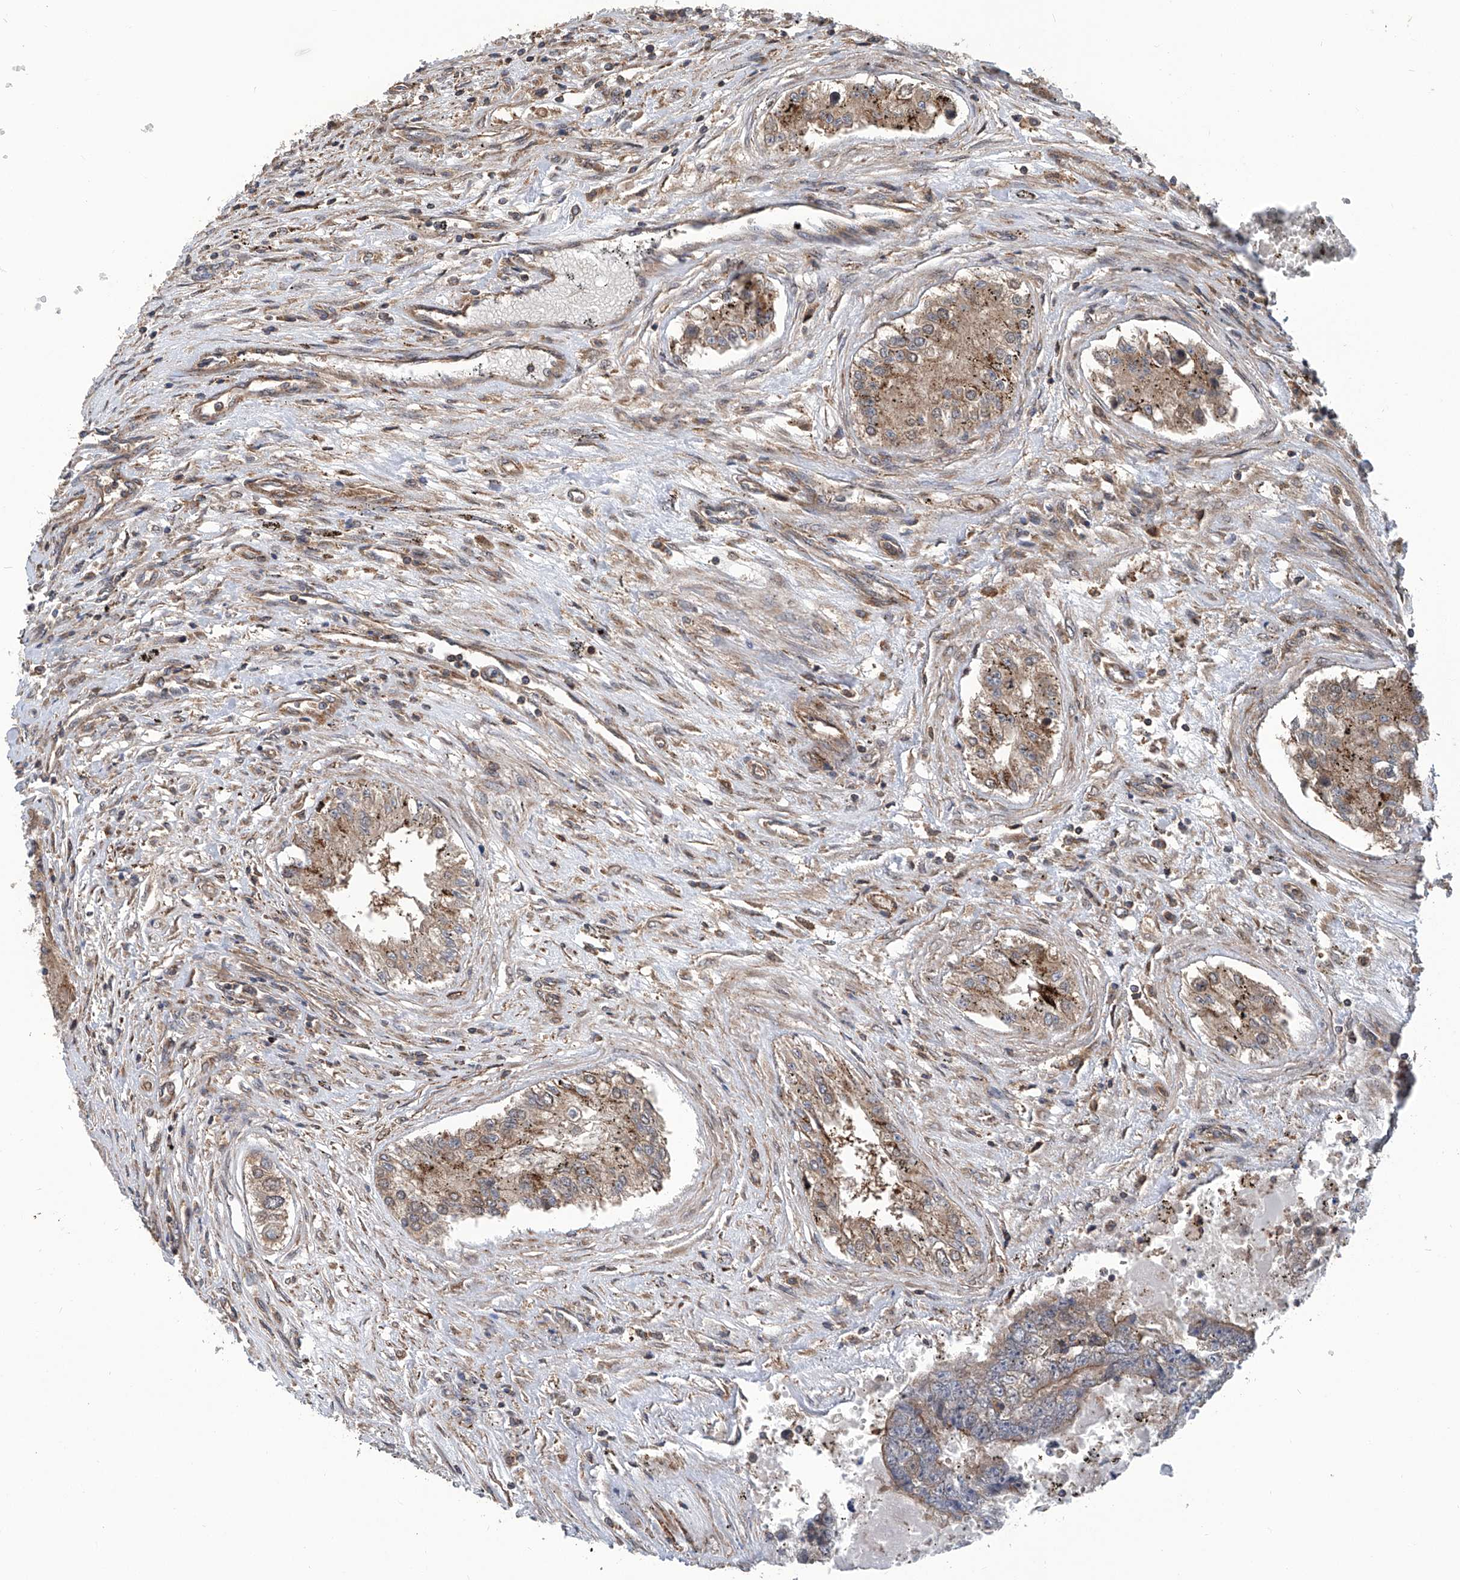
{"staining": {"intensity": "weak", "quantity": ">75%", "location": "cytoplasmic/membranous"}, "tissue": "testis cancer", "cell_type": "Tumor cells", "image_type": "cancer", "snomed": [{"axis": "morphology", "description": "Carcinoma, Embryonal, NOS"}, {"axis": "topography", "description": "Testis"}], "caption": "Brown immunohistochemical staining in human testis embryonal carcinoma reveals weak cytoplasmic/membranous staining in approximately >75% of tumor cells.", "gene": "SMAP1", "patient": {"sex": "male", "age": 25}}